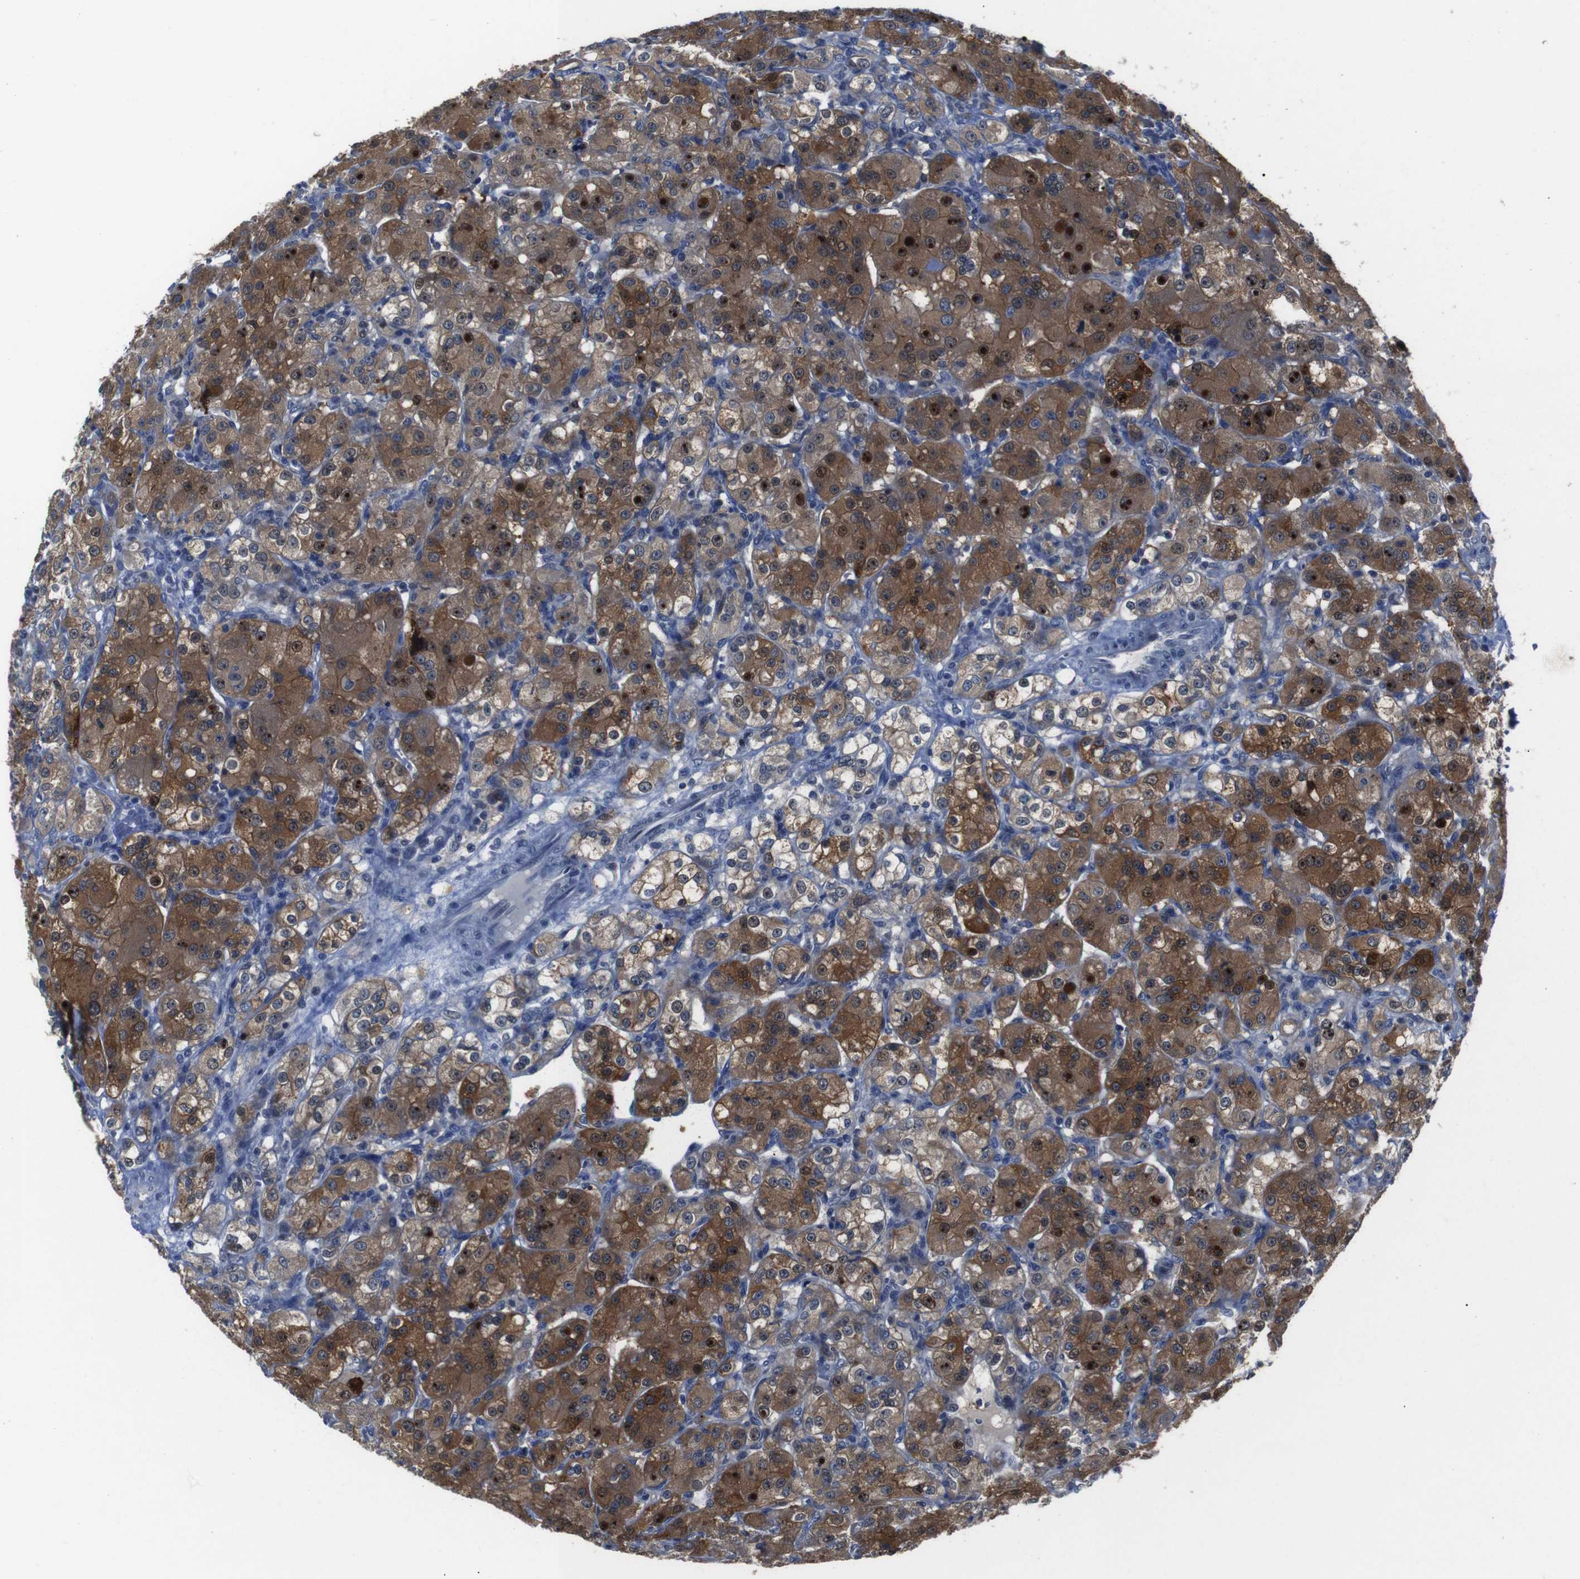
{"staining": {"intensity": "moderate", "quantity": ">75%", "location": "cytoplasmic/membranous,nuclear"}, "tissue": "renal cancer", "cell_type": "Tumor cells", "image_type": "cancer", "snomed": [{"axis": "morphology", "description": "Normal tissue, NOS"}, {"axis": "morphology", "description": "Adenocarcinoma, NOS"}, {"axis": "topography", "description": "Kidney"}], "caption": "High-power microscopy captured an immunohistochemistry (IHC) histopathology image of renal cancer, revealing moderate cytoplasmic/membranous and nuclear staining in about >75% of tumor cells.", "gene": "SEMA4B", "patient": {"sex": "male", "age": 61}}